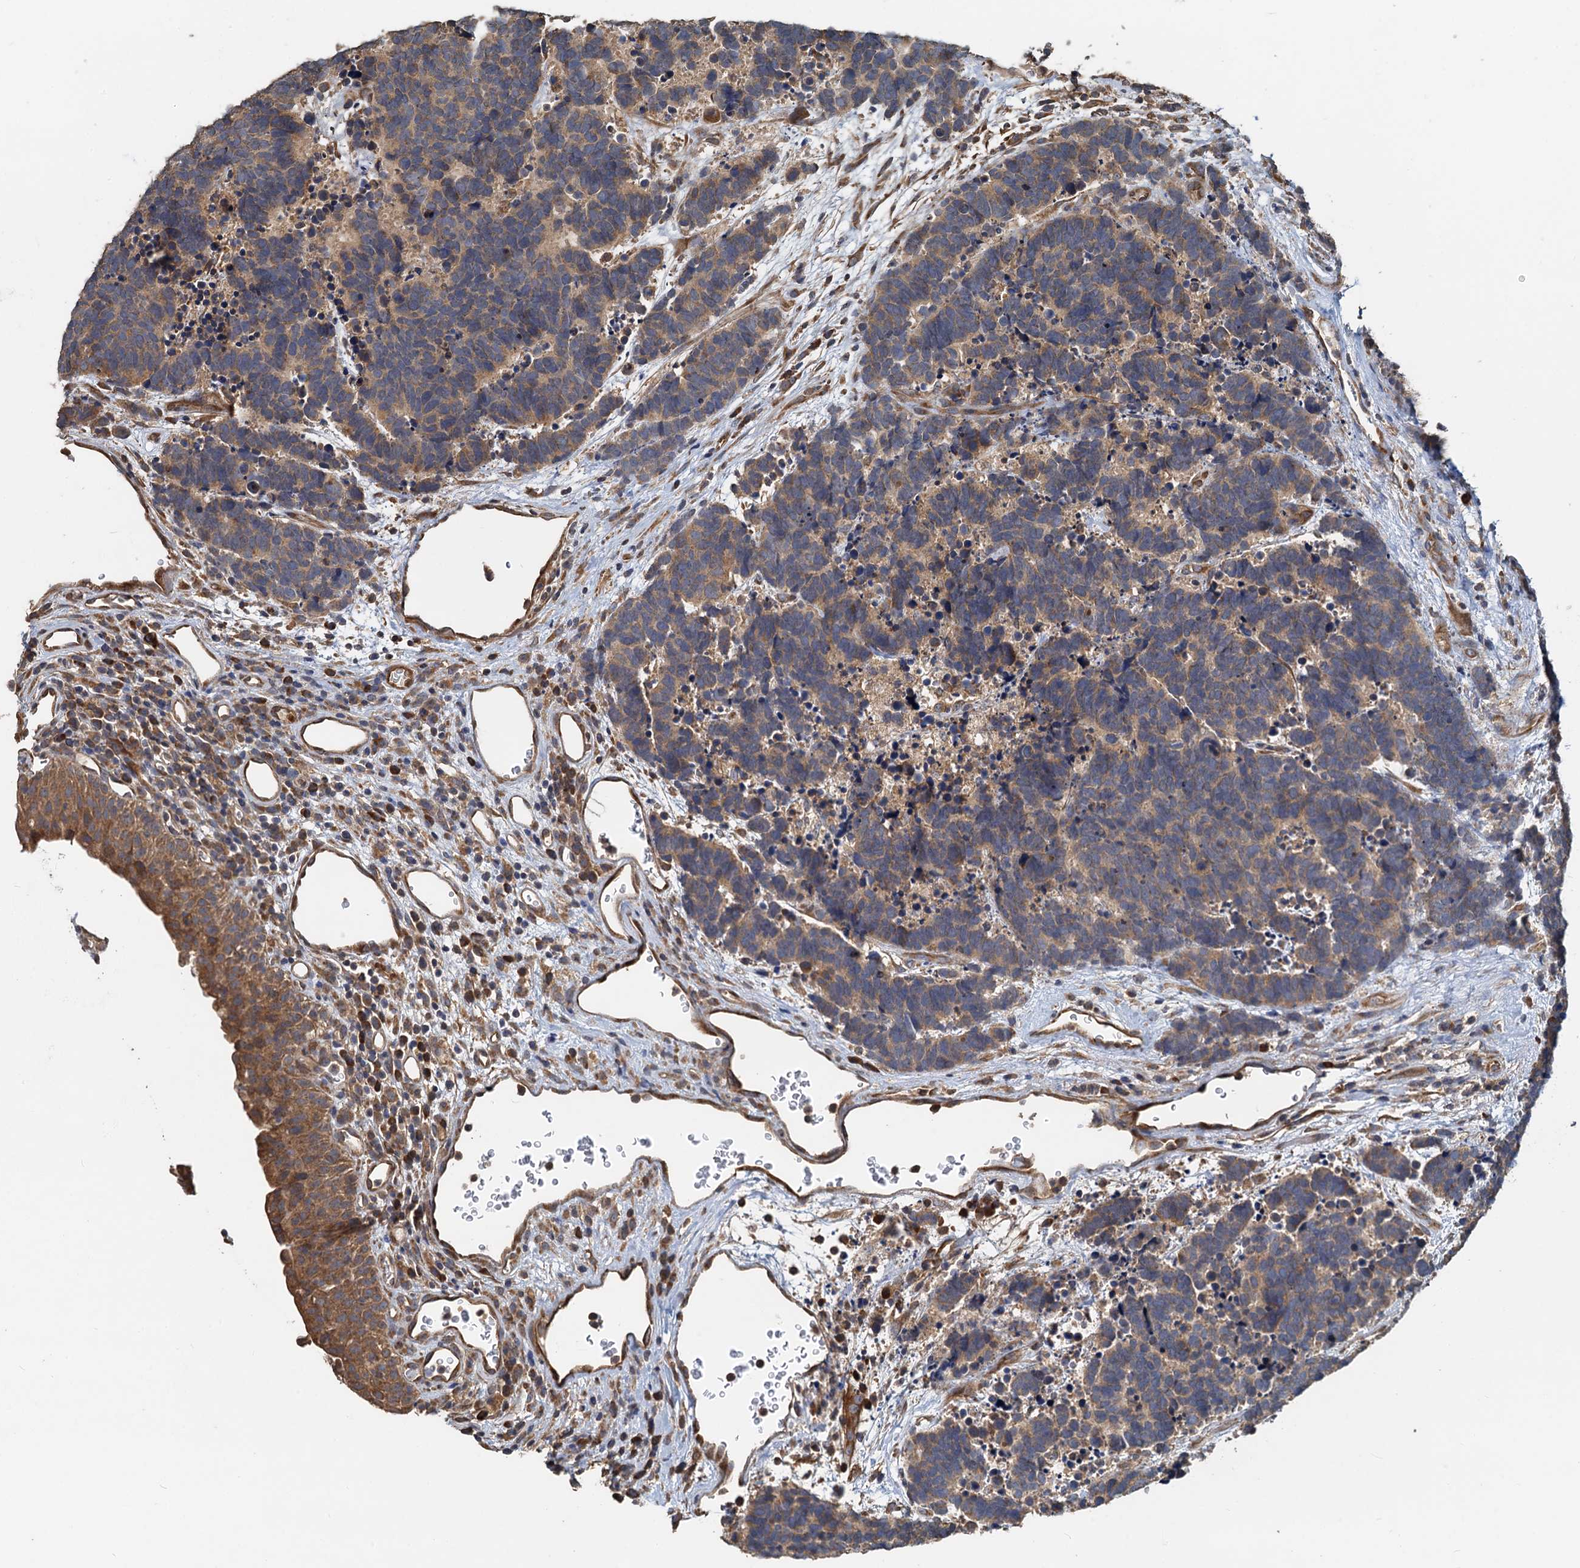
{"staining": {"intensity": "moderate", "quantity": ">75%", "location": "cytoplasmic/membranous"}, "tissue": "carcinoid", "cell_type": "Tumor cells", "image_type": "cancer", "snomed": [{"axis": "morphology", "description": "Carcinoma, NOS"}, {"axis": "morphology", "description": "Carcinoid, malignant, NOS"}, {"axis": "topography", "description": "Urinary bladder"}], "caption": "Immunohistochemistry (IHC) of human carcinoma displays medium levels of moderate cytoplasmic/membranous positivity in about >75% of tumor cells.", "gene": "HYI", "patient": {"sex": "male", "age": 57}}